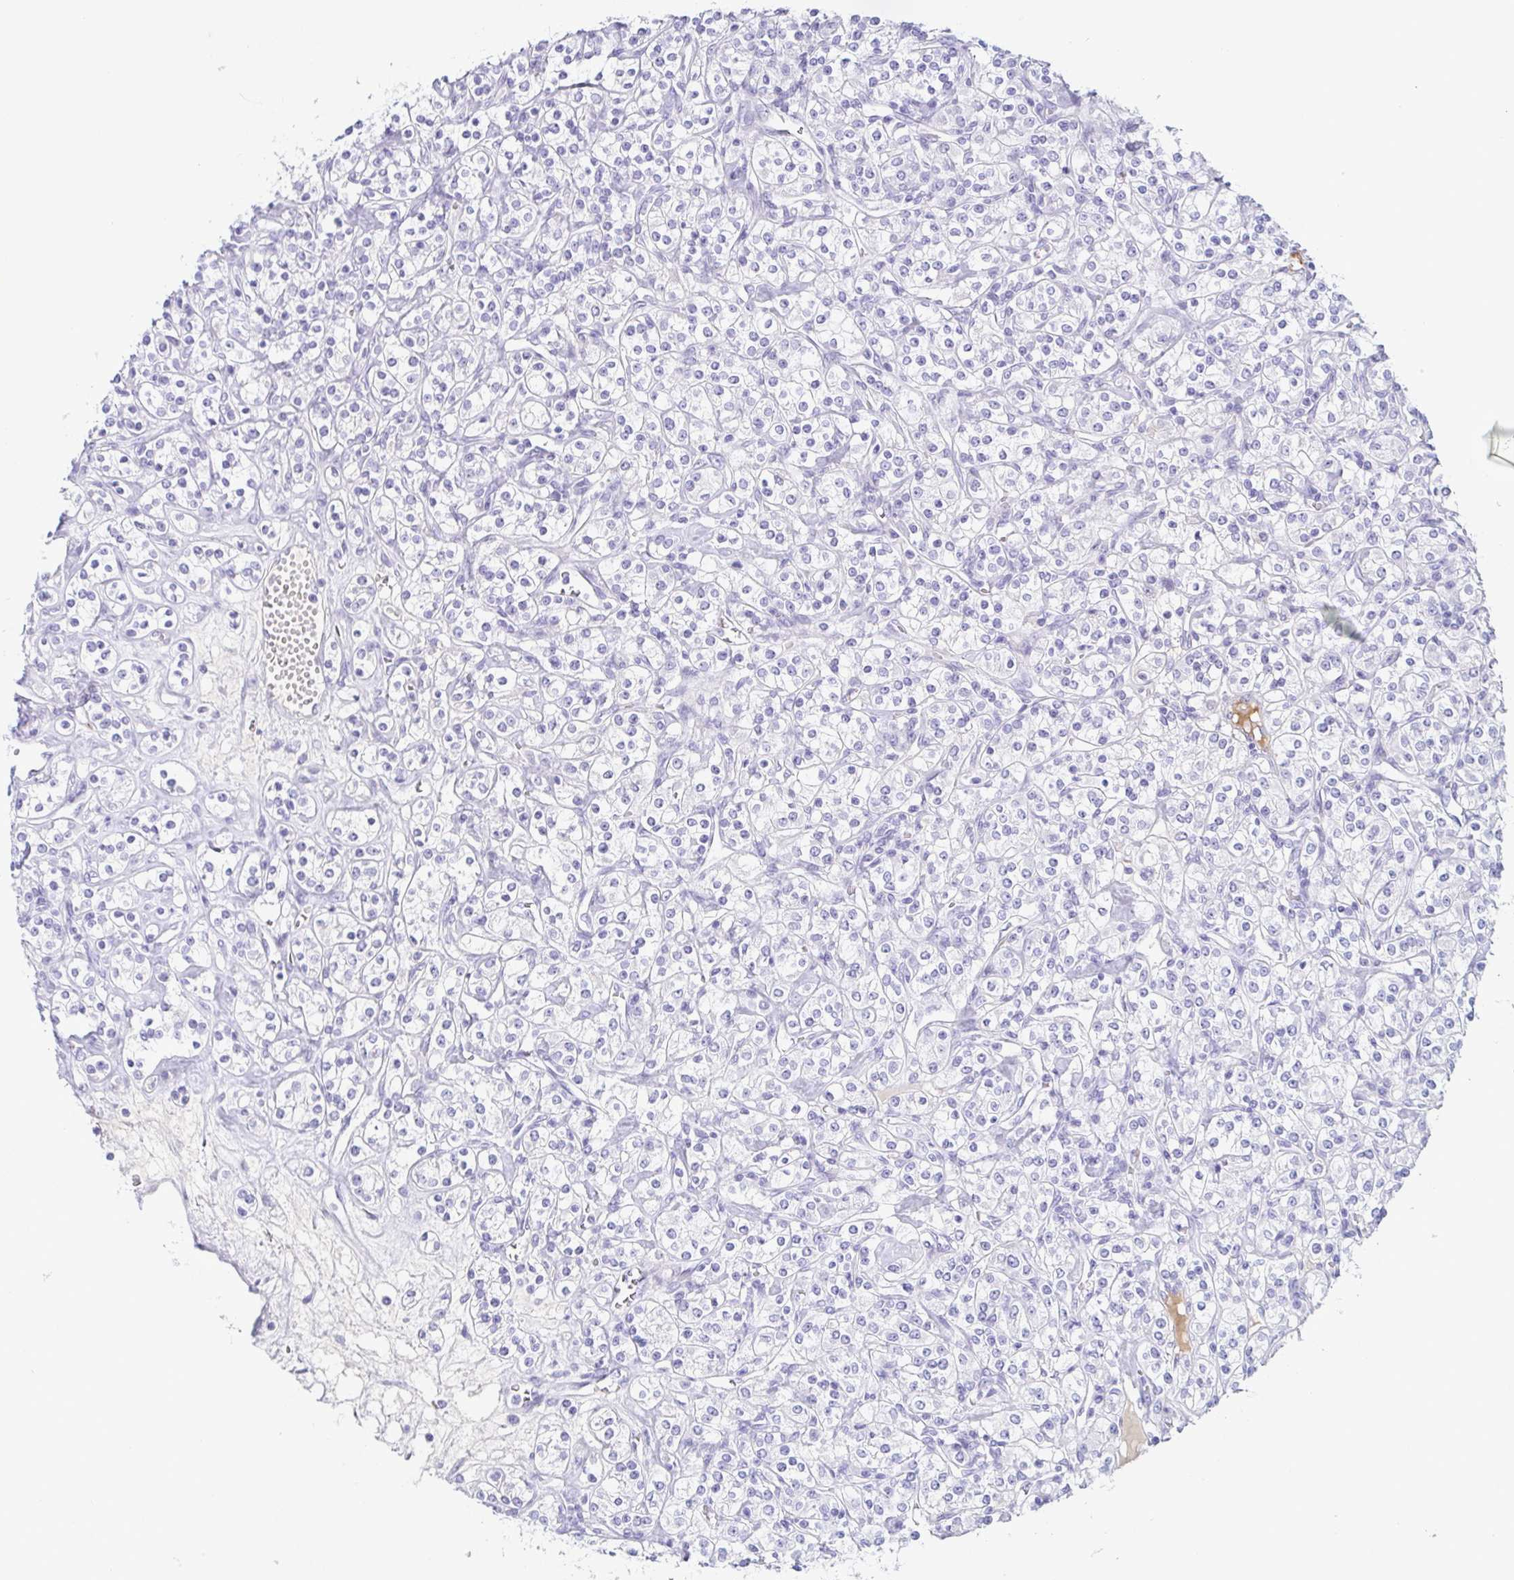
{"staining": {"intensity": "negative", "quantity": "none", "location": "none"}, "tissue": "renal cancer", "cell_type": "Tumor cells", "image_type": "cancer", "snomed": [{"axis": "morphology", "description": "Adenocarcinoma, NOS"}, {"axis": "topography", "description": "Kidney"}], "caption": "This is an immunohistochemistry (IHC) photomicrograph of renal cancer (adenocarcinoma). There is no staining in tumor cells.", "gene": "LDLRAD1", "patient": {"sex": "male", "age": 77}}